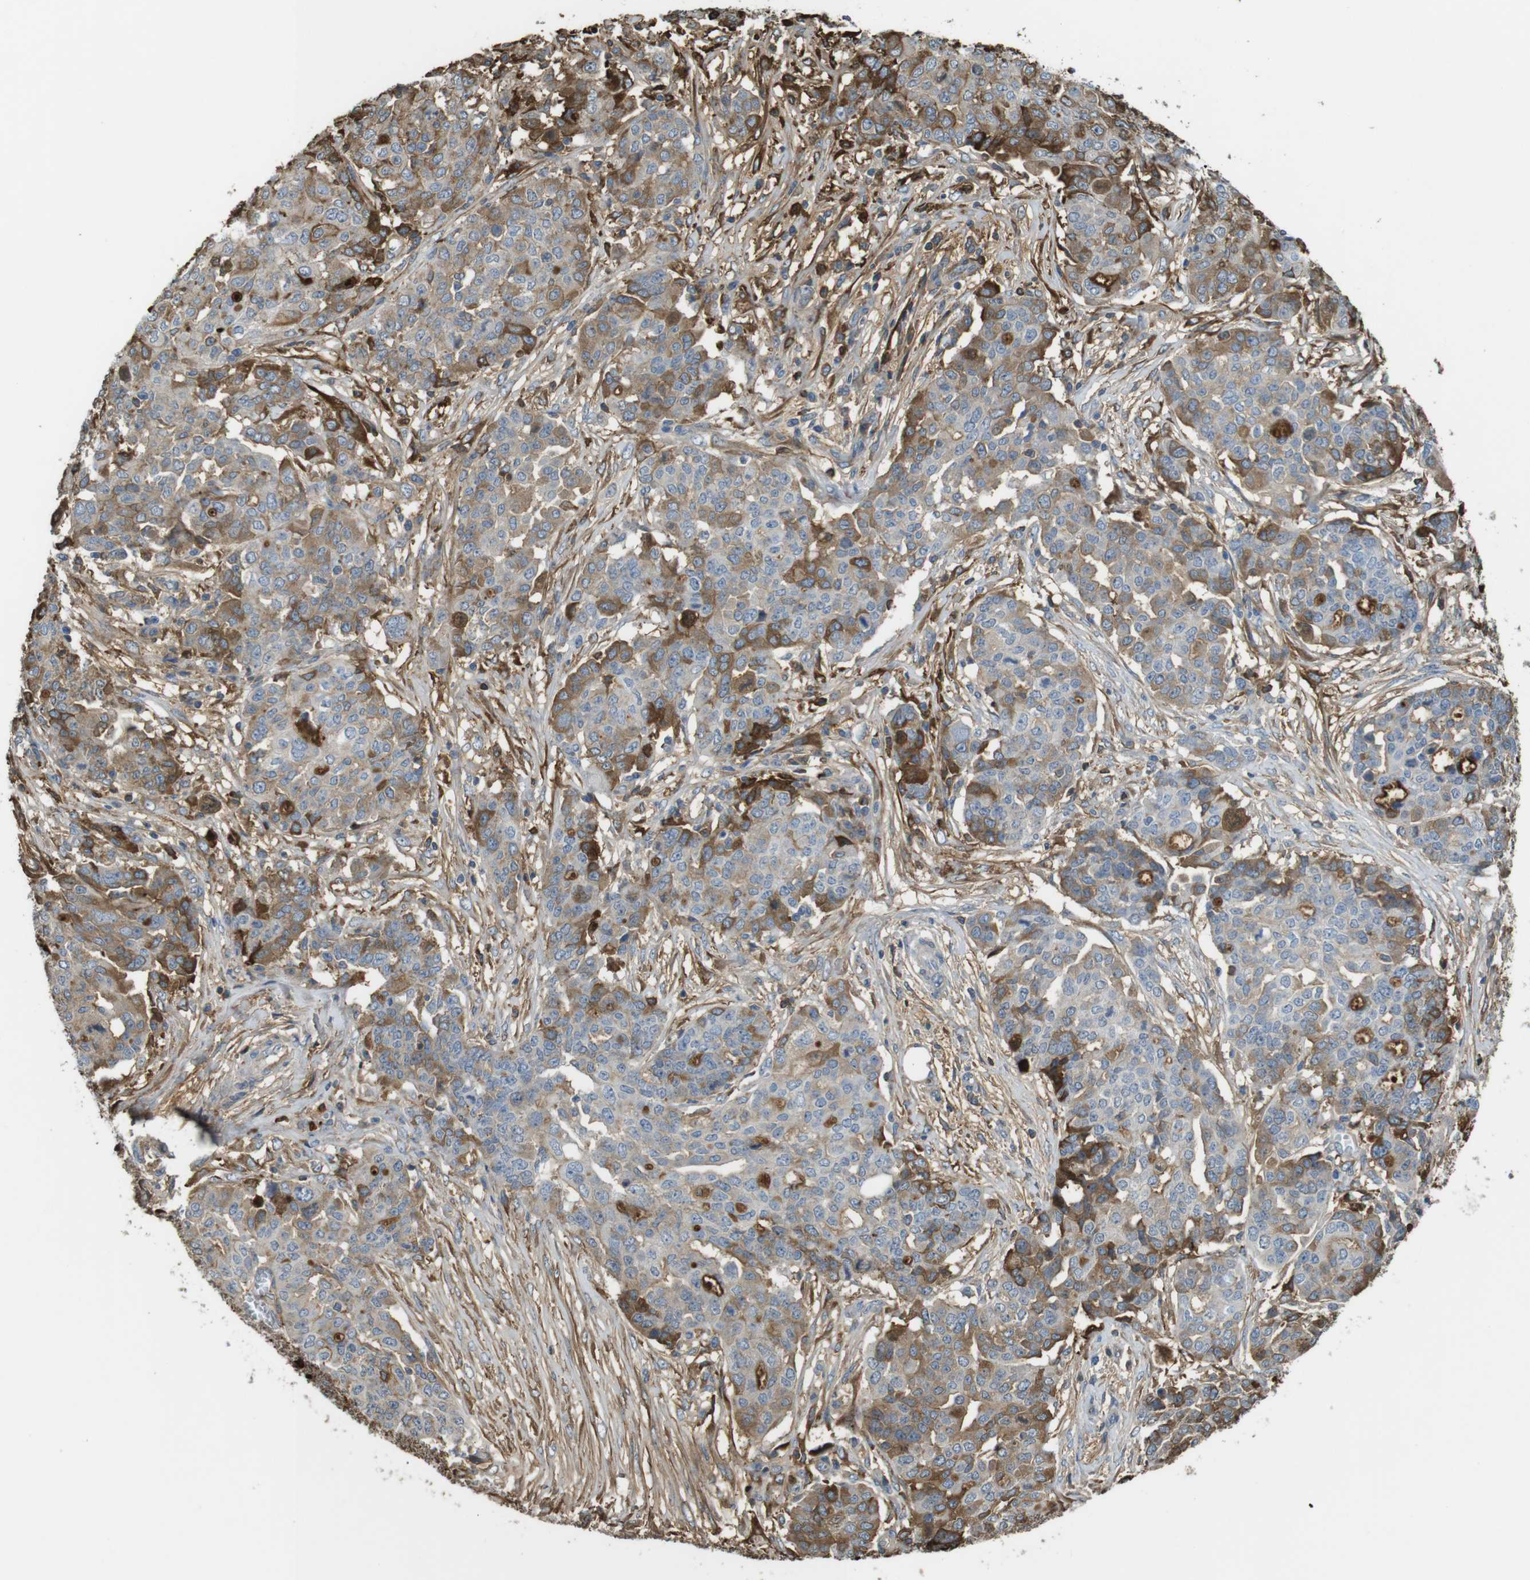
{"staining": {"intensity": "moderate", "quantity": "25%-75%", "location": "cytoplasmic/membranous"}, "tissue": "ovarian cancer", "cell_type": "Tumor cells", "image_type": "cancer", "snomed": [{"axis": "morphology", "description": "Cystadenocarcinoma, serous, NOS"}, {"axis": "topography", "description": "Soft tissue"}, {"axis": "topography", "description": "Ovary"}], "caption": "Immunohistochemistry staining of ovarian cancer, which reveals medium levels of moderate cytoplasmic/membranous staining in approximately 25%-75% of tumor cells indicating moderate cytoplasmic/membranous protein staining. The staining was performed using DAB (3,3'-diaminobenzidine) (brown) for protein detection and nuclei were counterstained in hematoxylin (blue).", "gene": "LTBP4", "patient": {"sex": "female", "age": 57}}